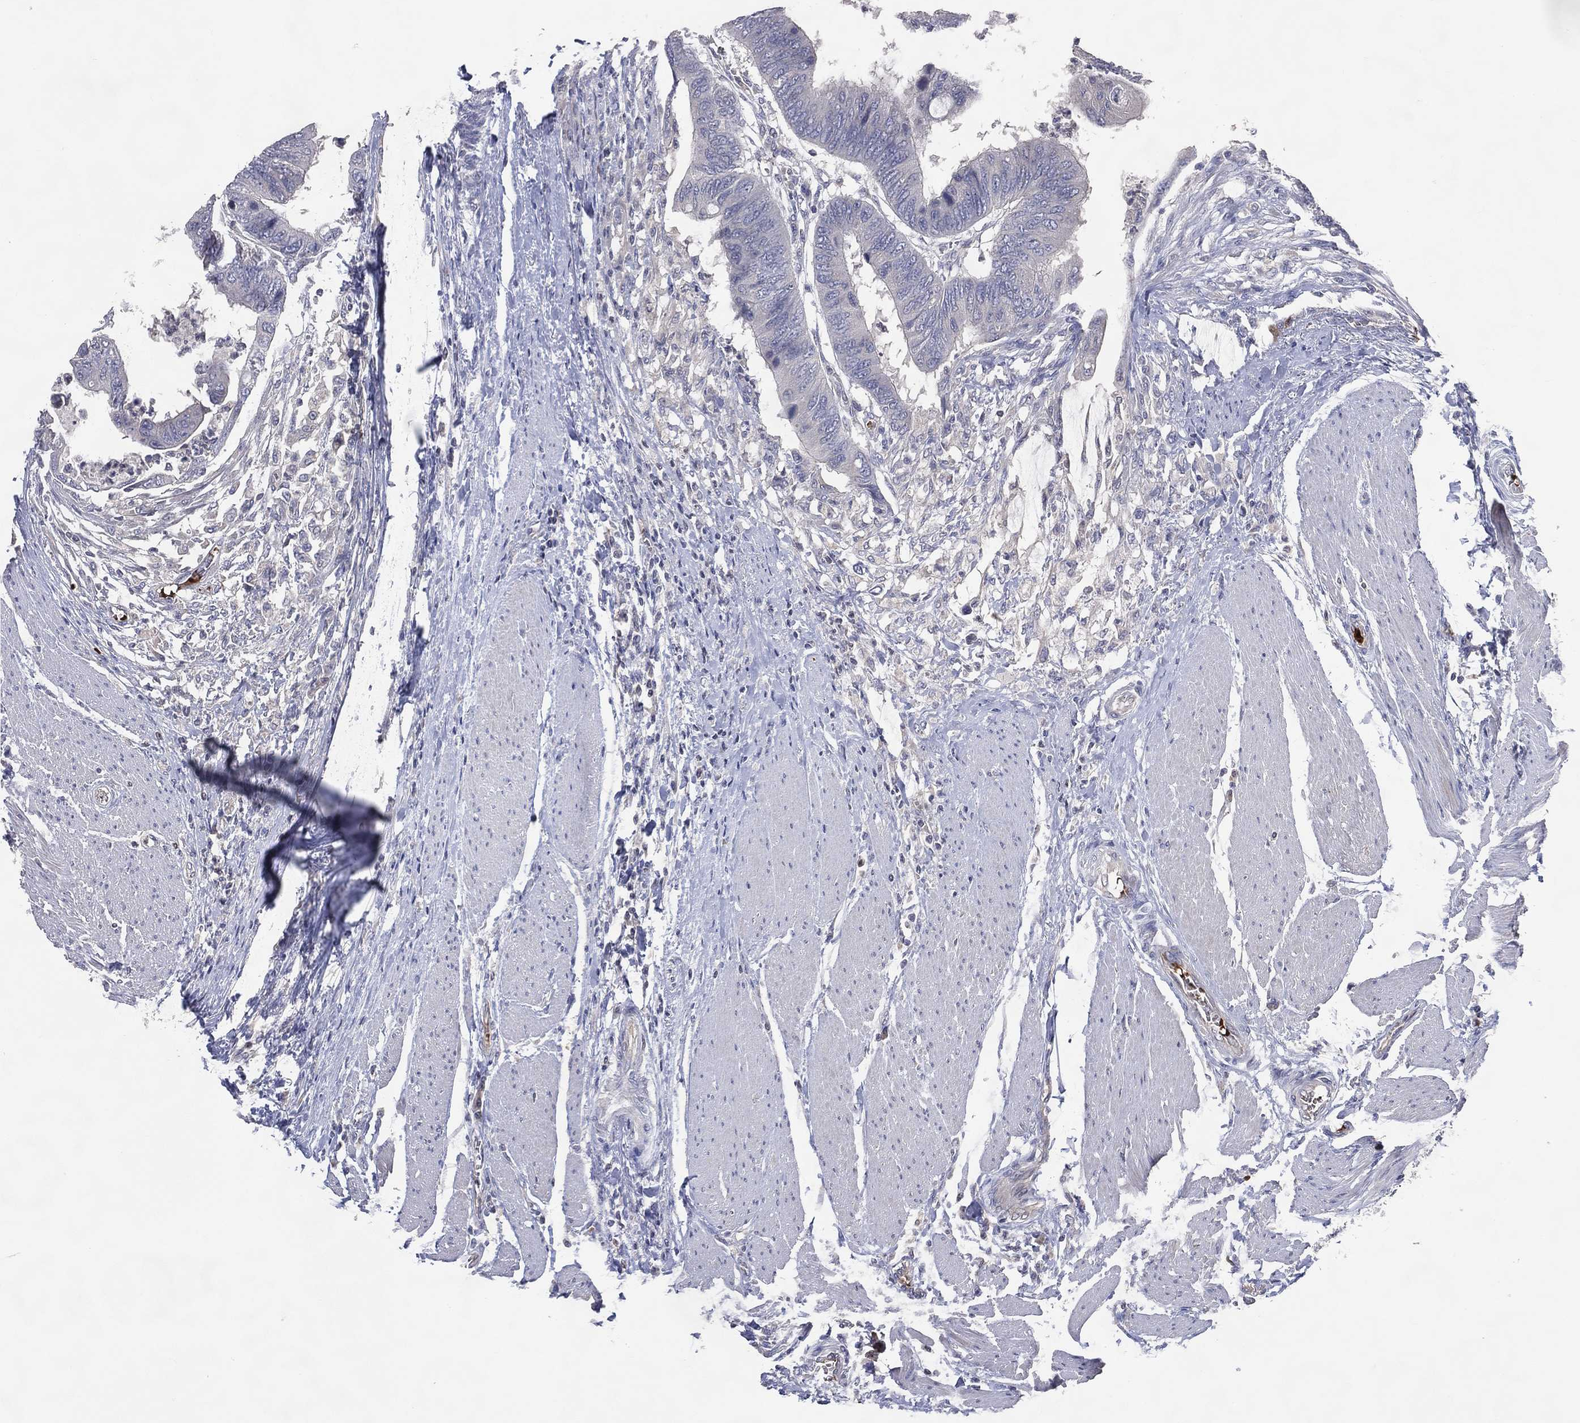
{"staining": {"intensity": "negative", "quantity": "none", "location": "none"}, "tissue": "colorectal cancer", "cell_type": "Tumor cells", "image_type": "cancer", "snomed": [{"axis": "morphology", "description": "Normal tissue, NOS"}, {"axis": "morphology", "description": "Adenocarcinoma, NOS"}, {"axis": "topography", "description": "Rectum"}, {"axis": "topography", "description": "Peripheral nerve tissue"}], "caption": "Protein analysis of adenocarcinoma (colorectal) demonstrates no significant staining in tumor cells.", "gene": "DNAH7", "patient": {"sex": "male", "age": 92}}